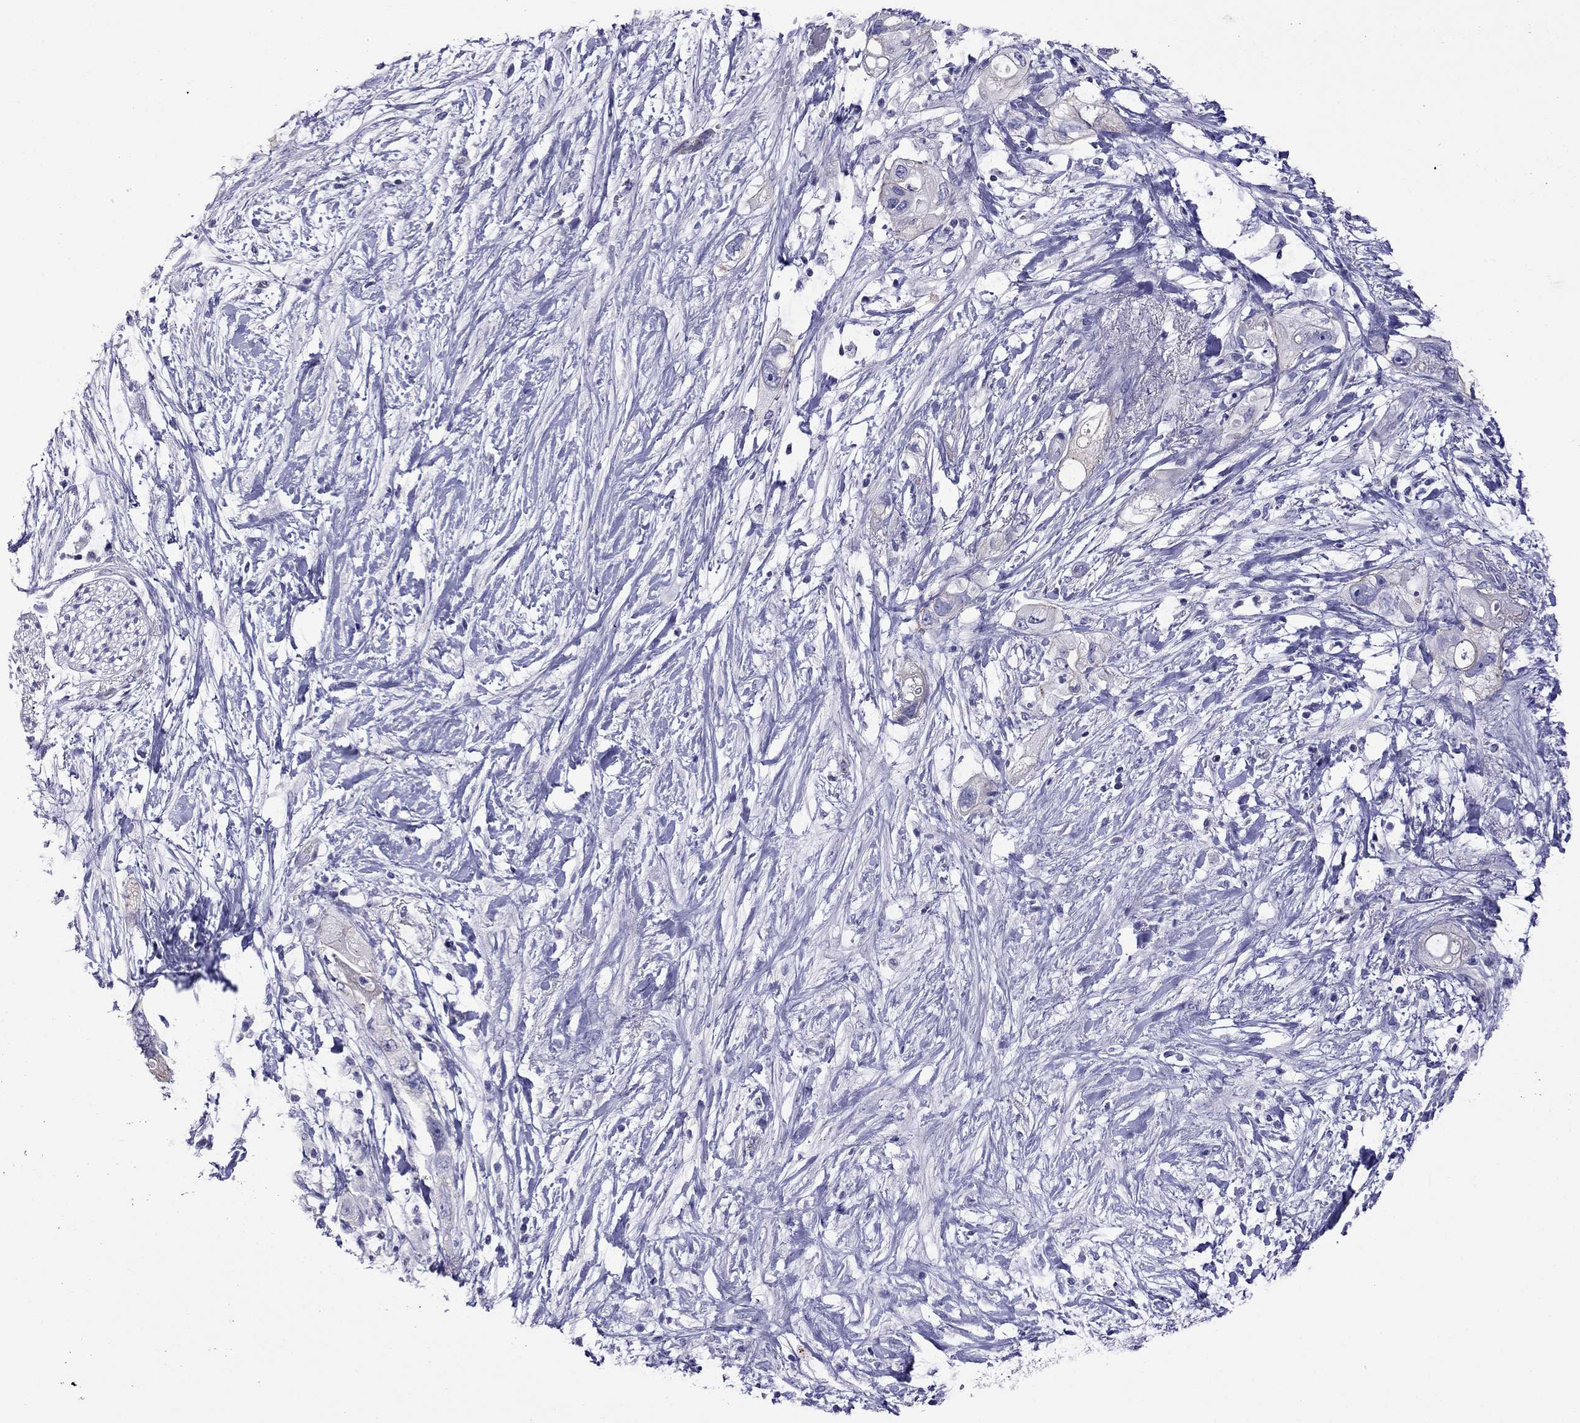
{"staining": {"intensity": "negative", "quantity": "none", "location": "none"}, "tissue": "pancreatic cancer", "cell_type": "Tumor cells", "image_type": "cancer", "snomed": [{"axis": "morphology", "description": "Adenocarcinoma, NOS"}, {"axis": "topography", "description": "Pancreas"}], "caption": "DAB (3,3'-diaminobenzidine) immunohistochemical staining of human pancreatic adenocarcinoma exhibits no significant expression in tumor cells.", "gene": "STAR", "patient": {"sex": "female", "age": 72}}